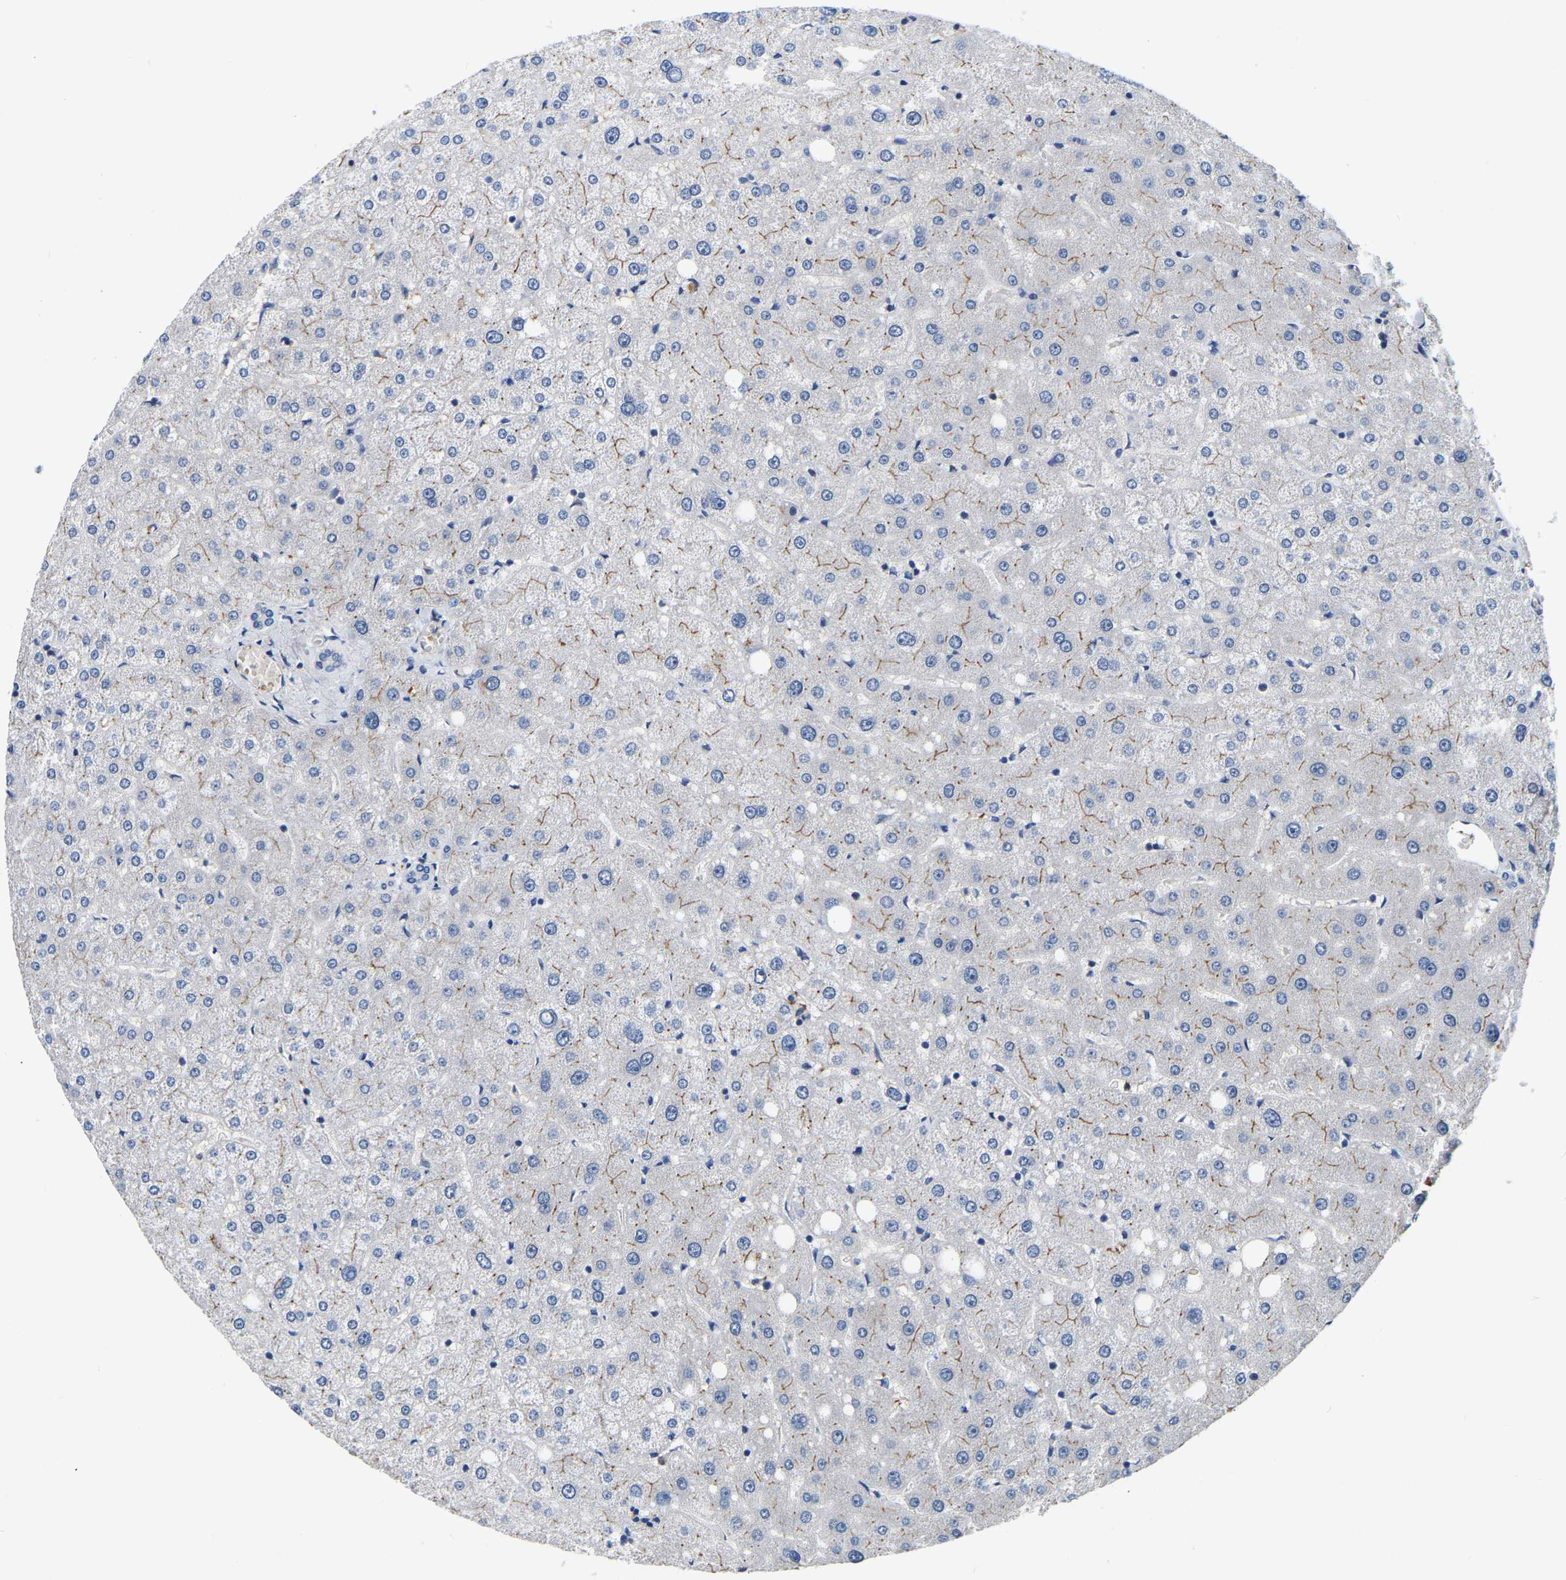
{"staining": {"intensity": "negative", "quantity": "none", "location": "none"}, "tissue": "liver", "cell_type": "Cholangiocytes", "image_type": "normal", "snomed": [{"axis": "morphology", "description": "Normal tissue, NOS"}, {"axis": "topography", "description": "Liver"}], "caption": "A photomicrograph of liver stained for a protein displays no brown staining in cholangiocytes.", "gene": "RAB27B", "patient": {"sex": "male", "age": 73}}